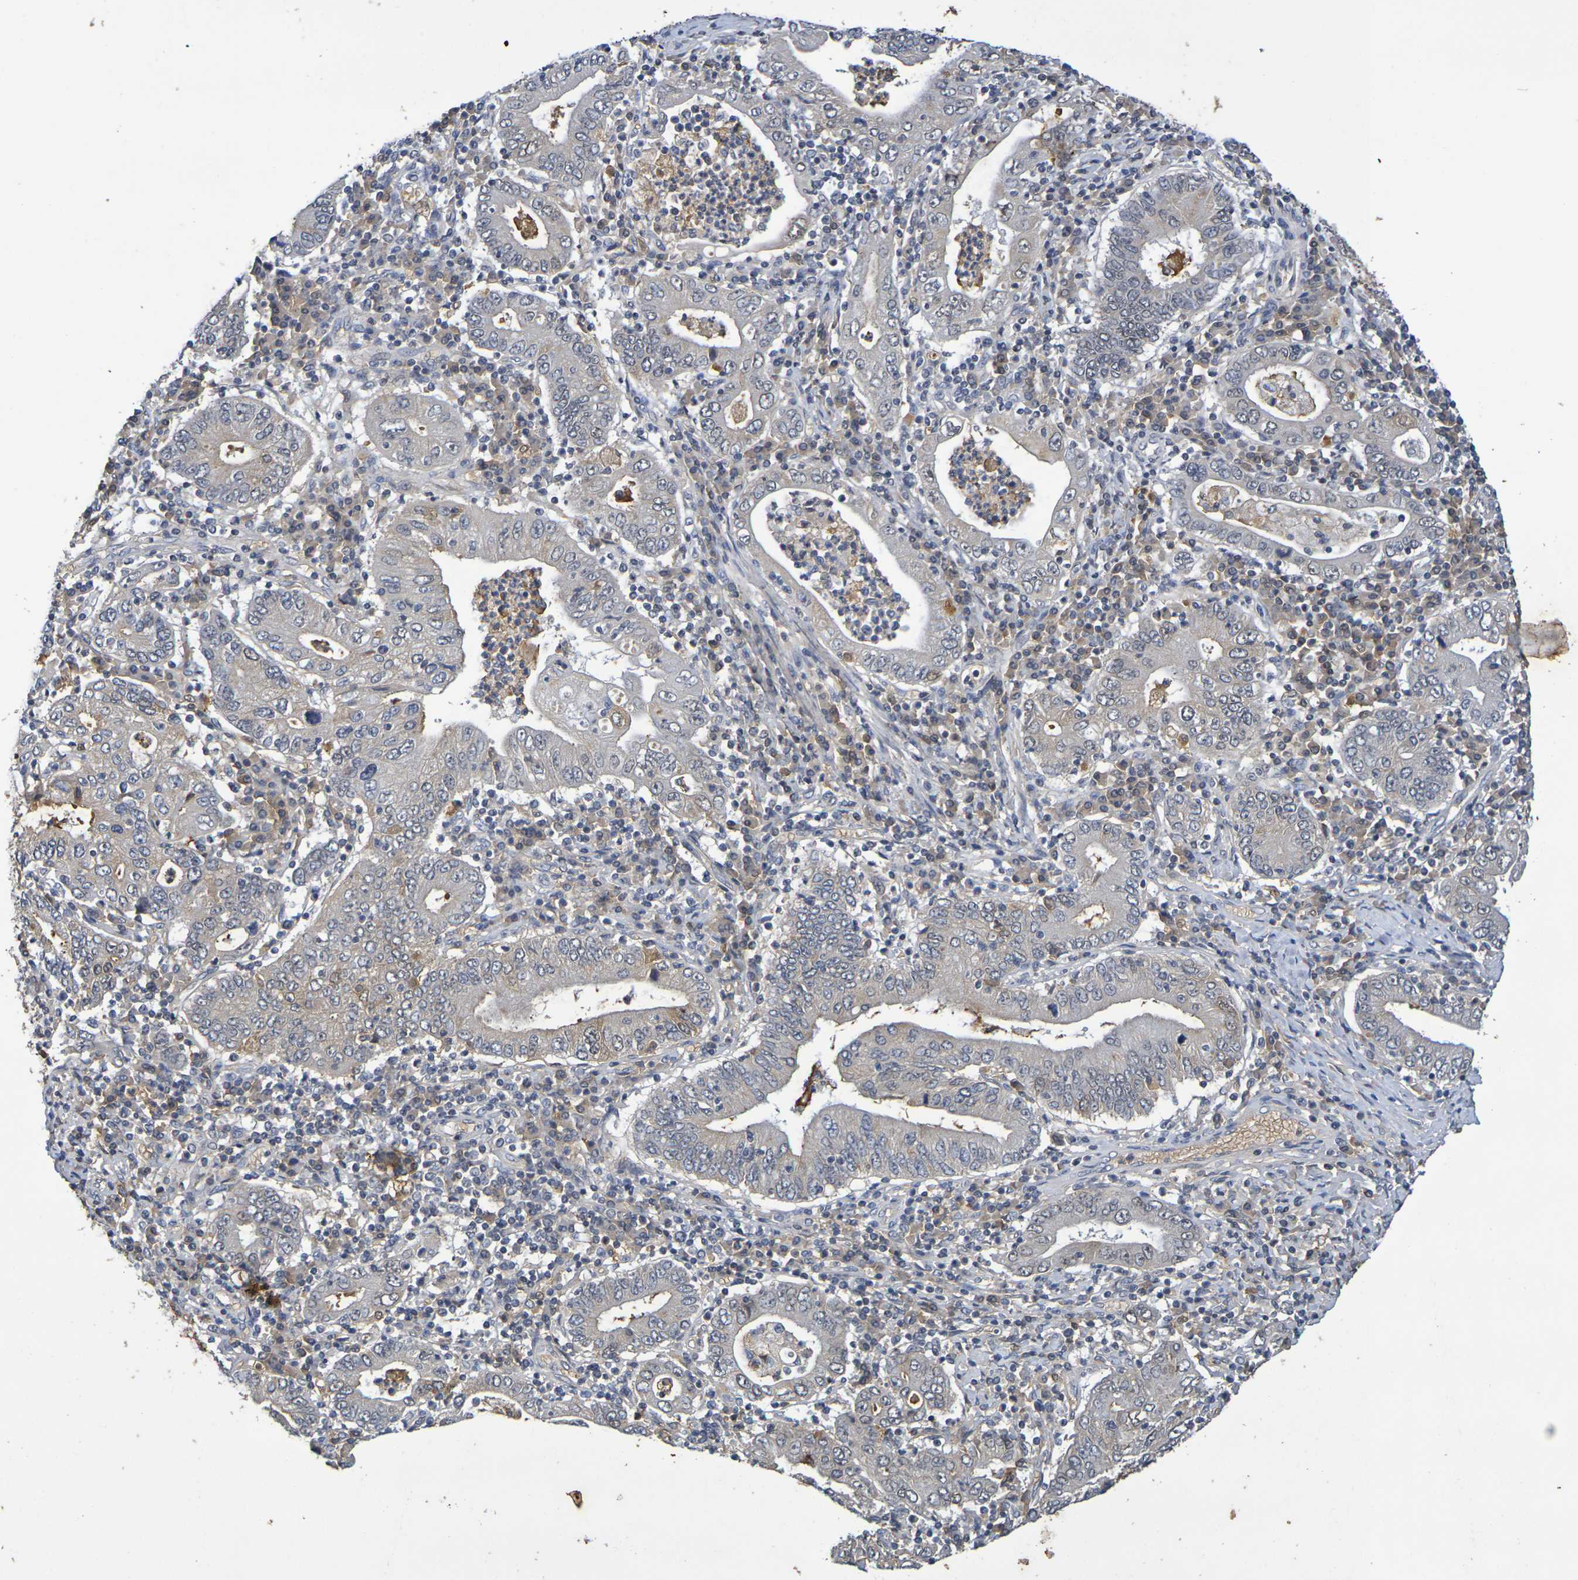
{"staining": {"intensity": "moderate", "quantity": "<25%", "location": "cytoplasmic/membranous"}, "tissue": "stomach cancer", "cell_type": "Tumor cells", "image_type": "cancer", "snomed": [{"axis": "morphology", "description": "Normal tissue, NOS"}, {"axis": "morphology", "description": "Adenocarcinoma, NOS"}, {"axis": "topography", "description": "Esophagus"}, {"axis": "topography", "description": "Stomach, upper"}, {"axis": "topography", "description": "Peripheral nerve tissue"}], "caption": "Immunohistochemistry staining of stomach cancer, which exhibits low levels of moderate cytoplasmic/membranous positivity in approximately <25% of tumor cells indicating moderate cytoplasmic/membranous protein staining. The staining was performed using DAB (3,3'-diaminobenzidine) (brown) for protein detection and nuclei were counterstained in hematoxylin (blue).", "gene": "TERF2", "patient": {"sex": "male", "age": 62}}